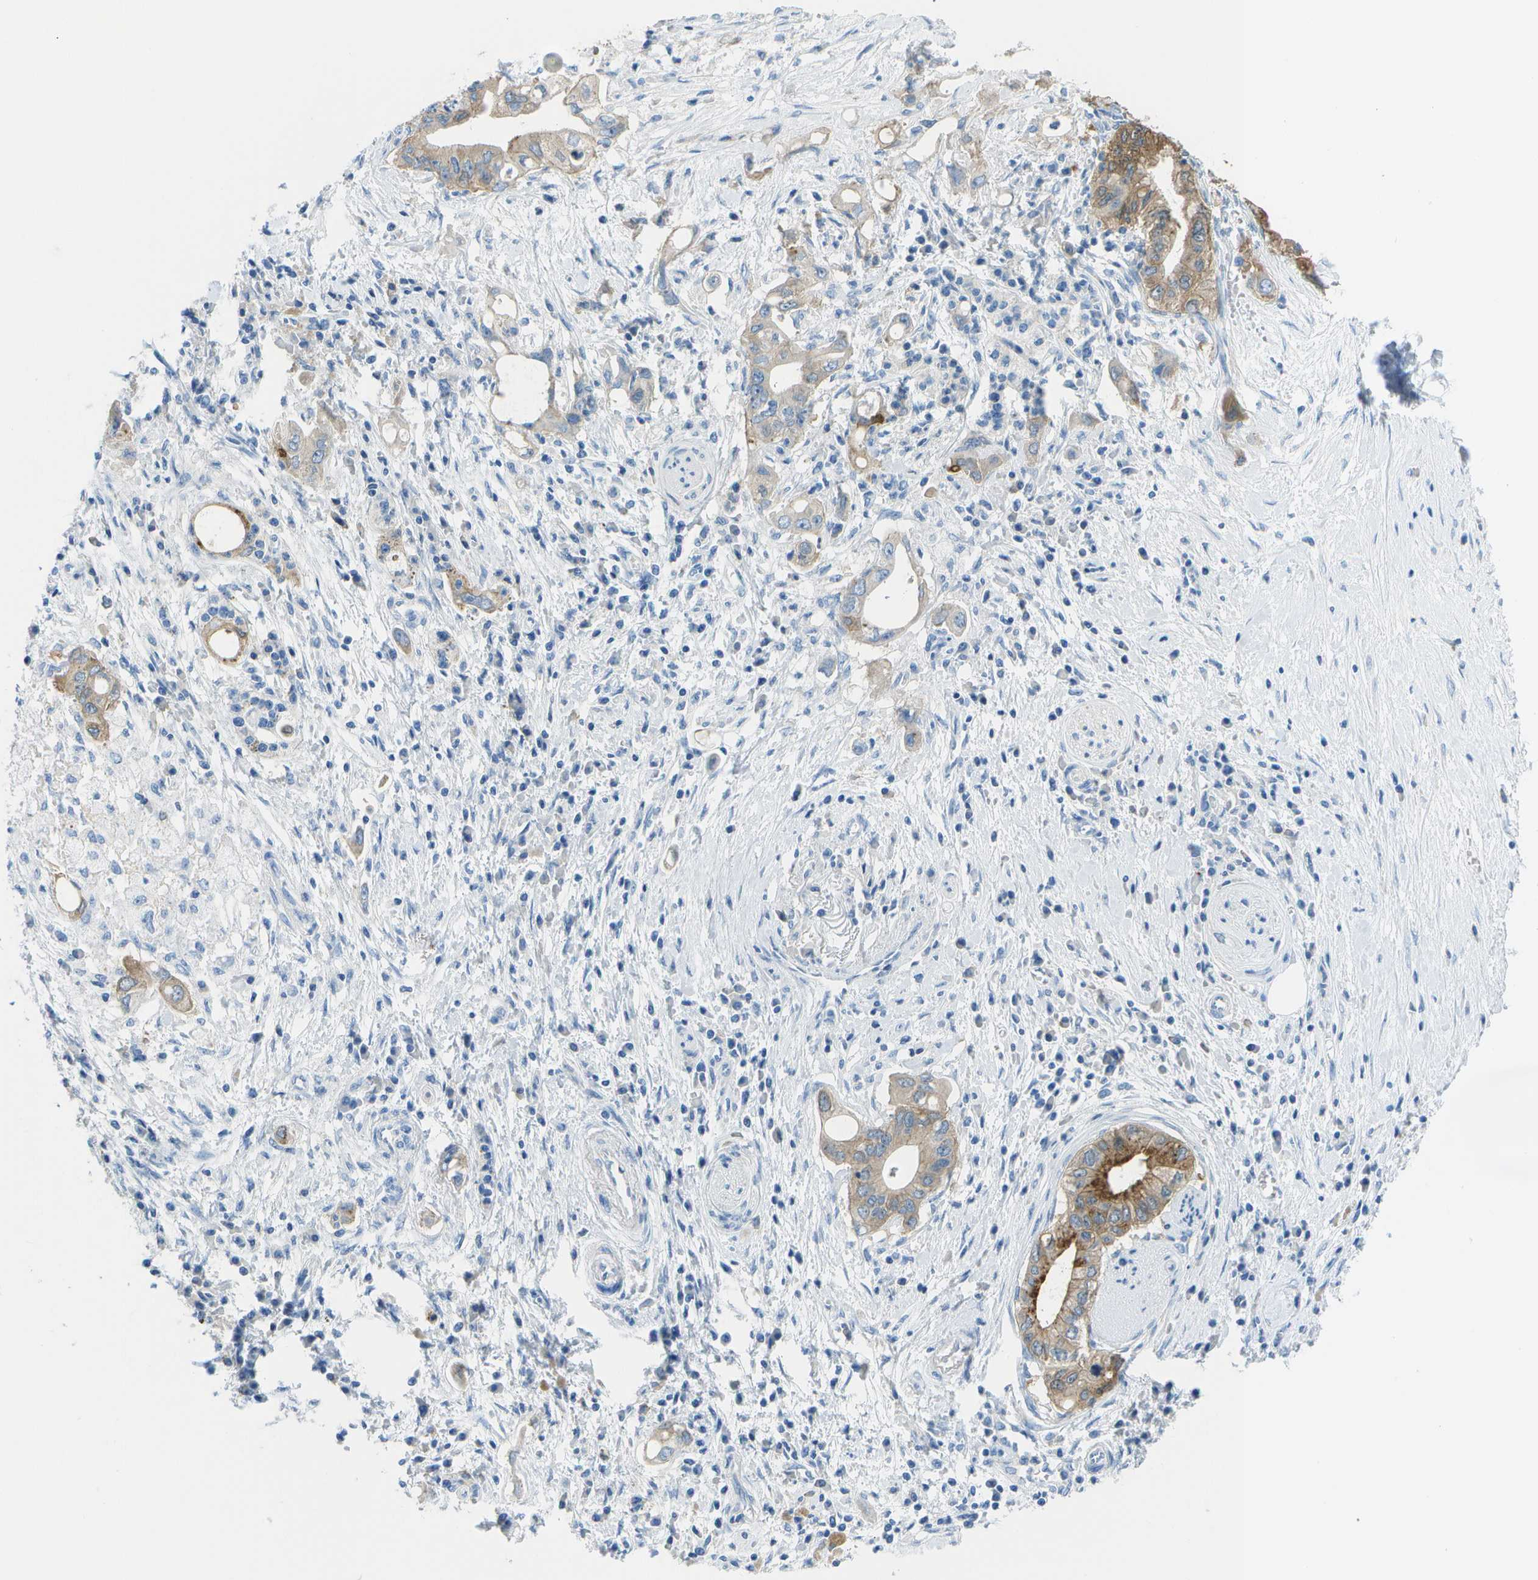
{"staining": {"intensity": "moderate", "quantity": "25%-75%", "location": "cytoplasmic/membranous"}, "tissue": "pancreatic cancer", "cell_type": "Tumor cells", "image_type": "cancer", "snomed": [{"axis": "morphology", "description": "Adenocarcinoma, NOS"}, {"axis": "topography", "description": "Pancreas"}], "caption": "IHC histopathology image of human pancreatic cancer (adenocarcinoma) stained for a protein (brown), which displays medium levels of moderate cytoplasmic/membranous staining in approximately 25%-75% of tumor cells.", "gene": "CD46", "patient": {"sex": "female", "age": 73}}